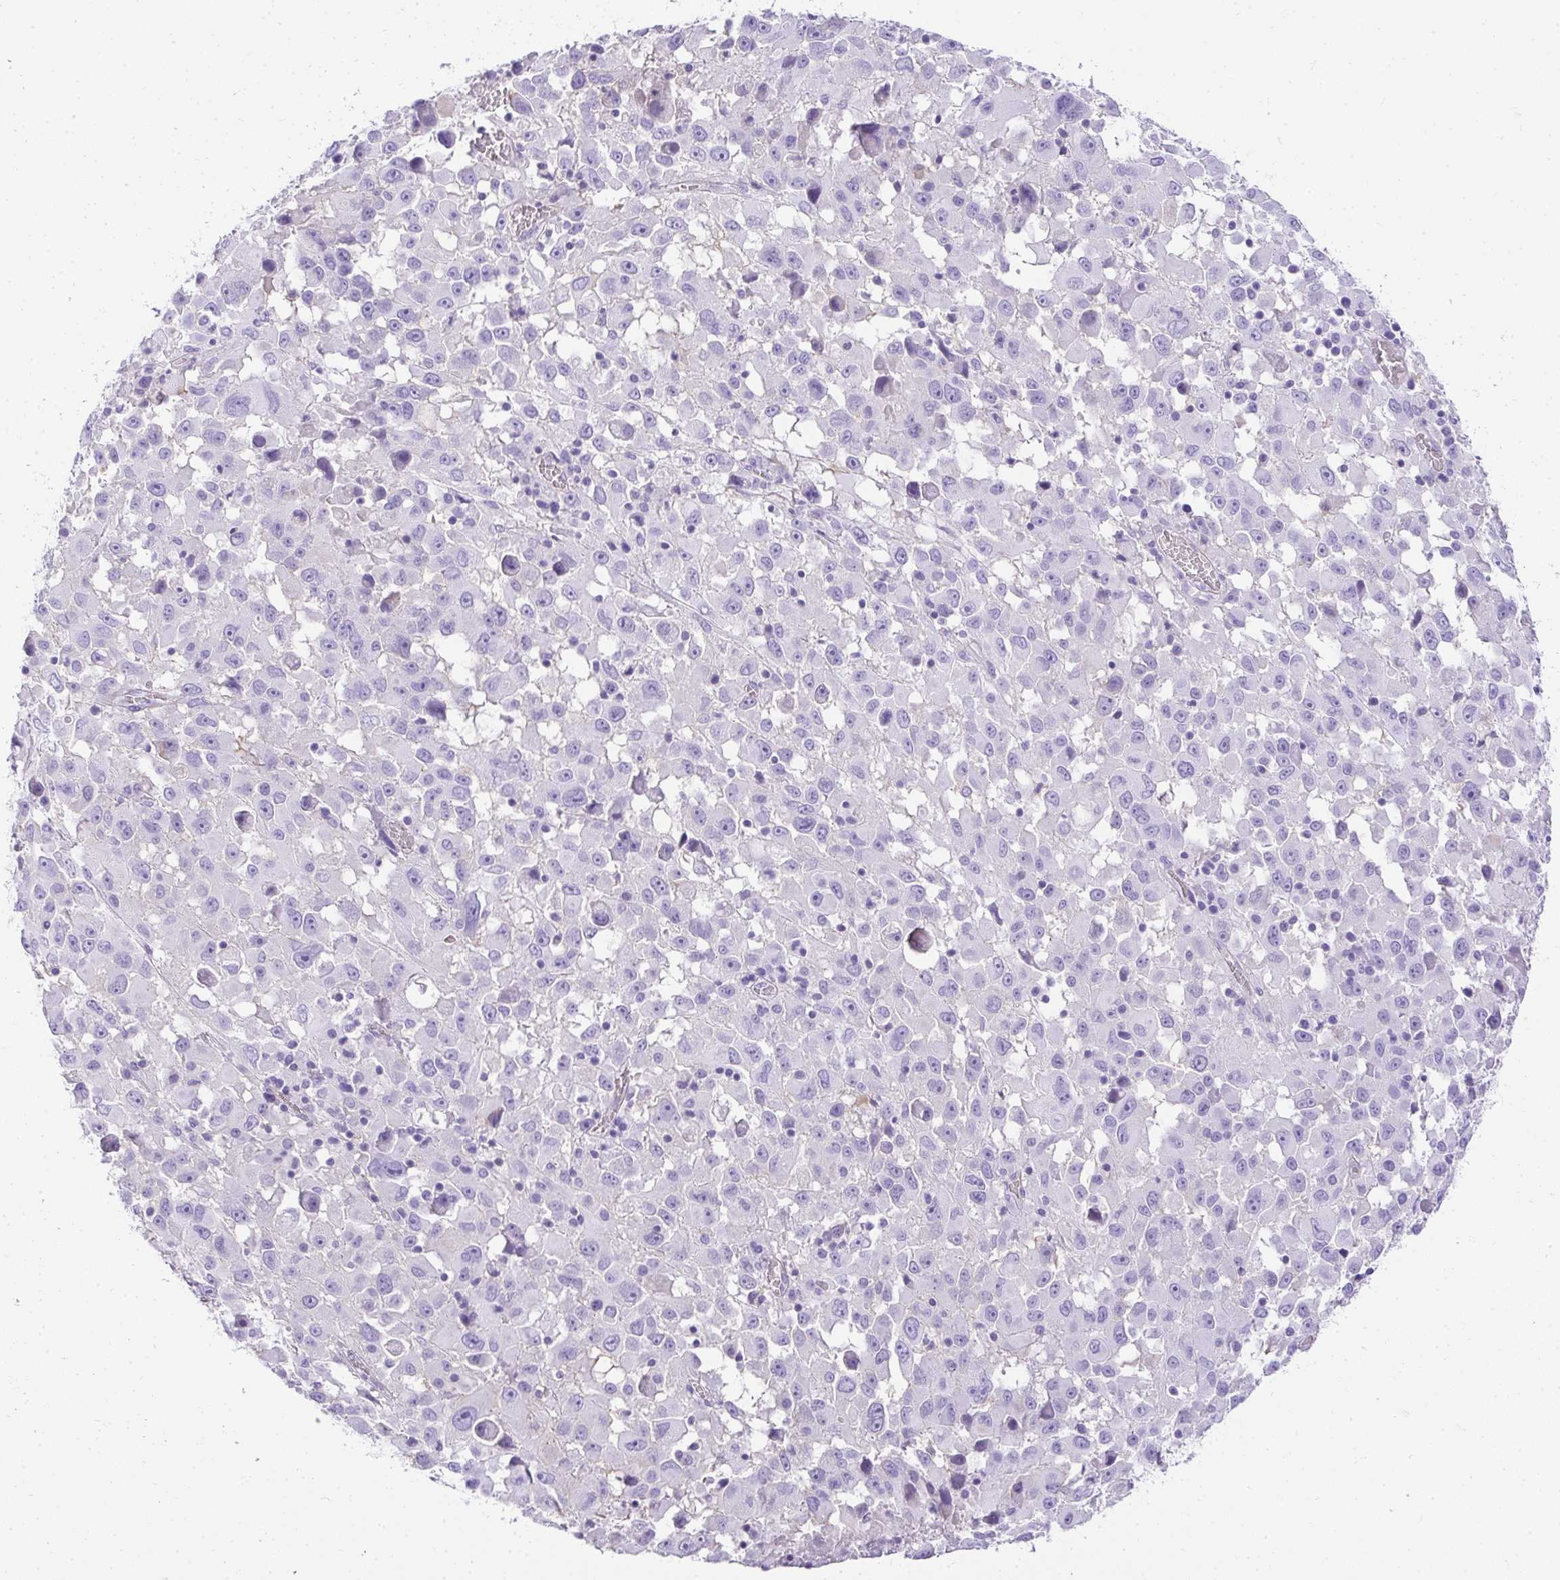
{"staining": {"intensity": "negative", "quantity": "none", "location": "none"}, "tissue": "melanoma", "cell_type": "Tumor cells", "image_type": "cancer", "snomed": [{"axis": "morphology", "description": "Malignant melanoma, Metastatic site"}, {"axis": "topography", "description": "Soft tissue"}], "caption": "Malignant melanoma (metastatic site) was stained to show a protein in brown. There is no significant positivity in tumor cells.", "gene": "PLPPR3", "patient": {"sex": "male", "age": 50}}